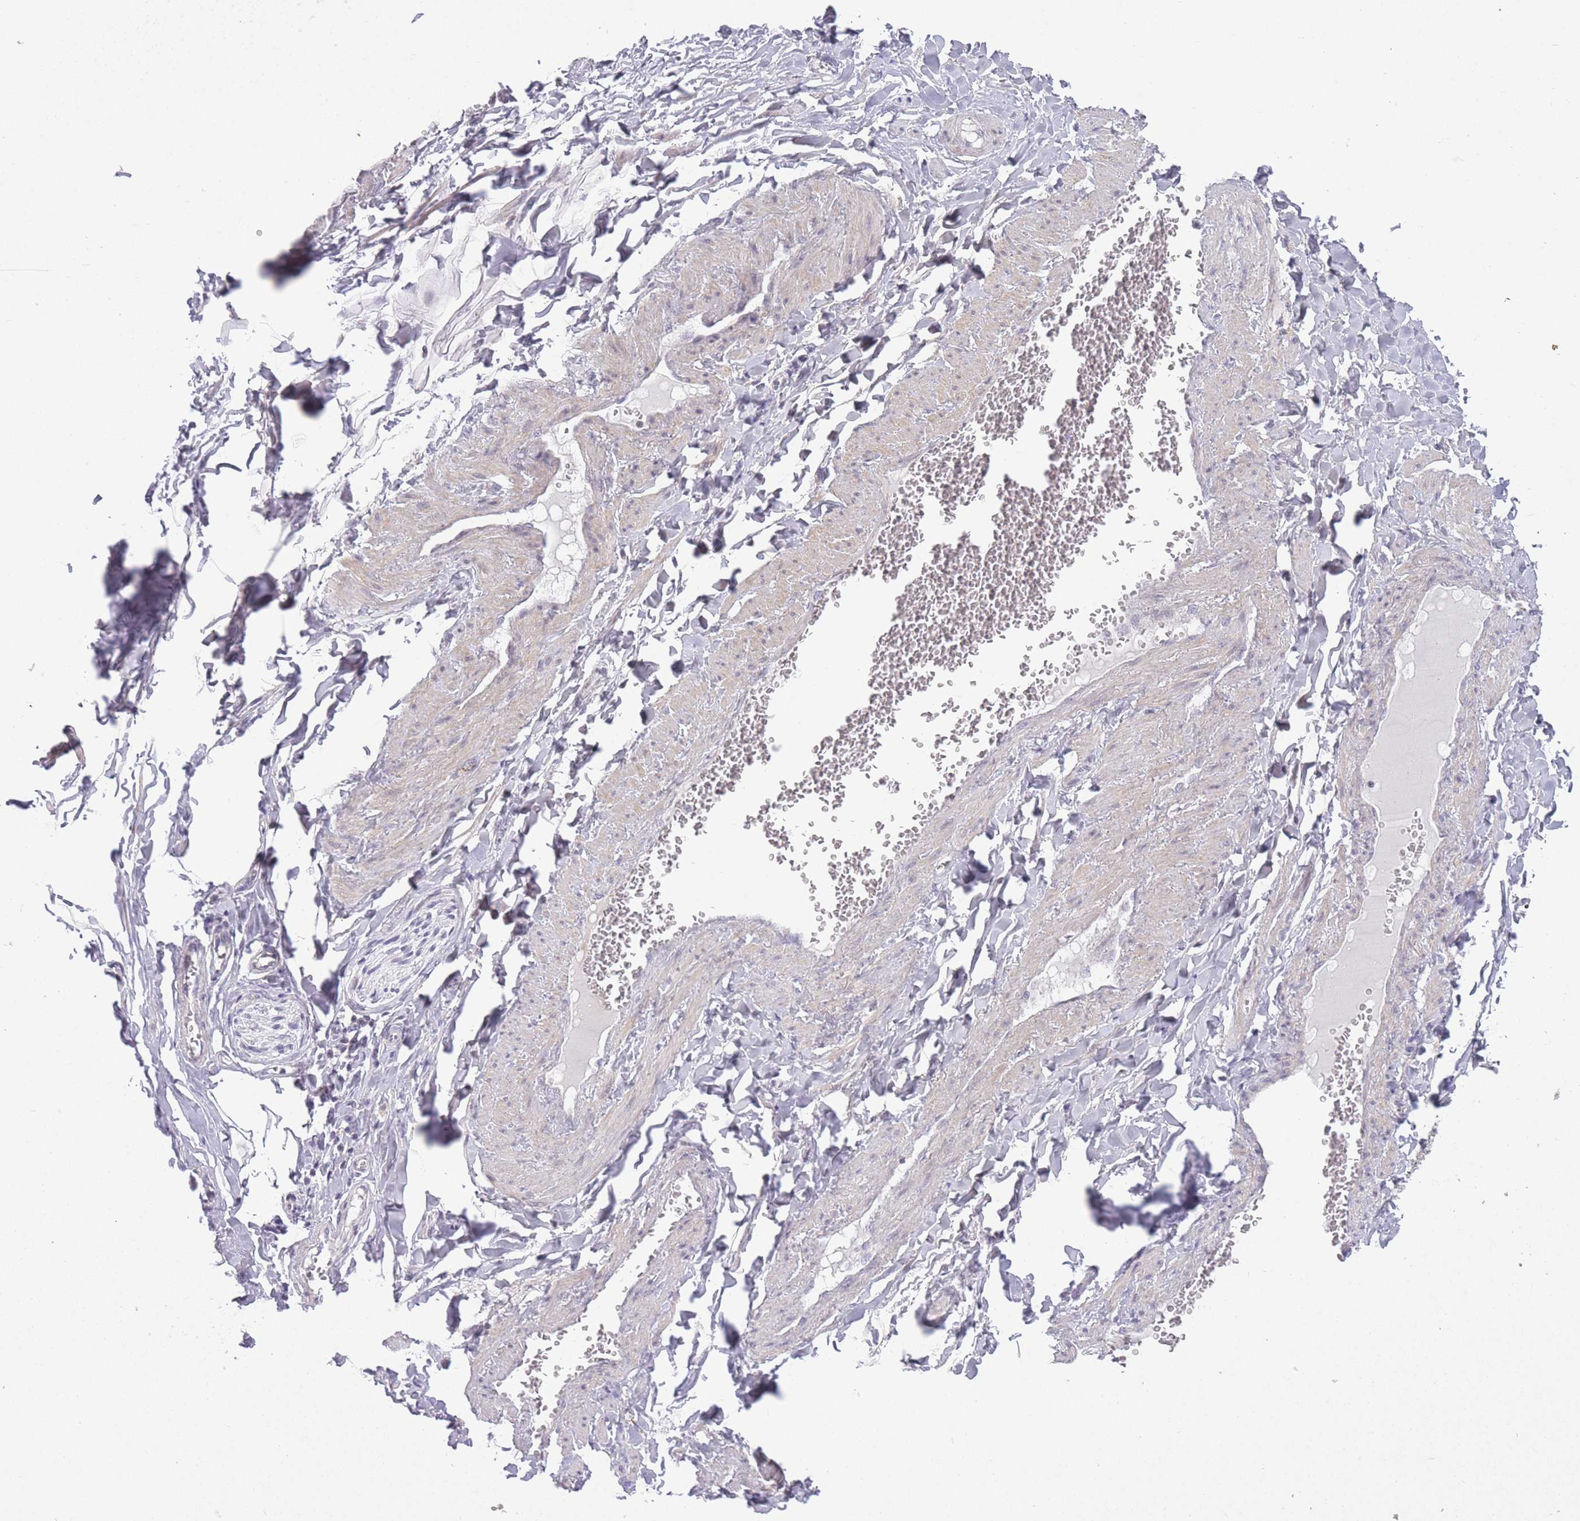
{"staining": {"intensity": "negative", "quantity": "none", "location": "none"}, "tissue": "adipose tissue", "cell_type": "Adipocytes", "image_type": "normal", "snomed": [{"axis": "morphology", "description": "Normal tissue, NOS"}, {"axis": "topography", "description": "Soft tissue"}, {"axis": "topography", "description": "Adipose tissue"}, {"axis": "topography", "description": "Vascular tissue"}, {"axis": "topography", "description": "Peripheral nerve tissue"}], "caption": "An IHC histopathology image of benign adipose tissue is shown. There is no staining in adipocytes of adipose tissue.", "gene": "ZBTB24", "patient": {"sex": "male", "age": 46}}